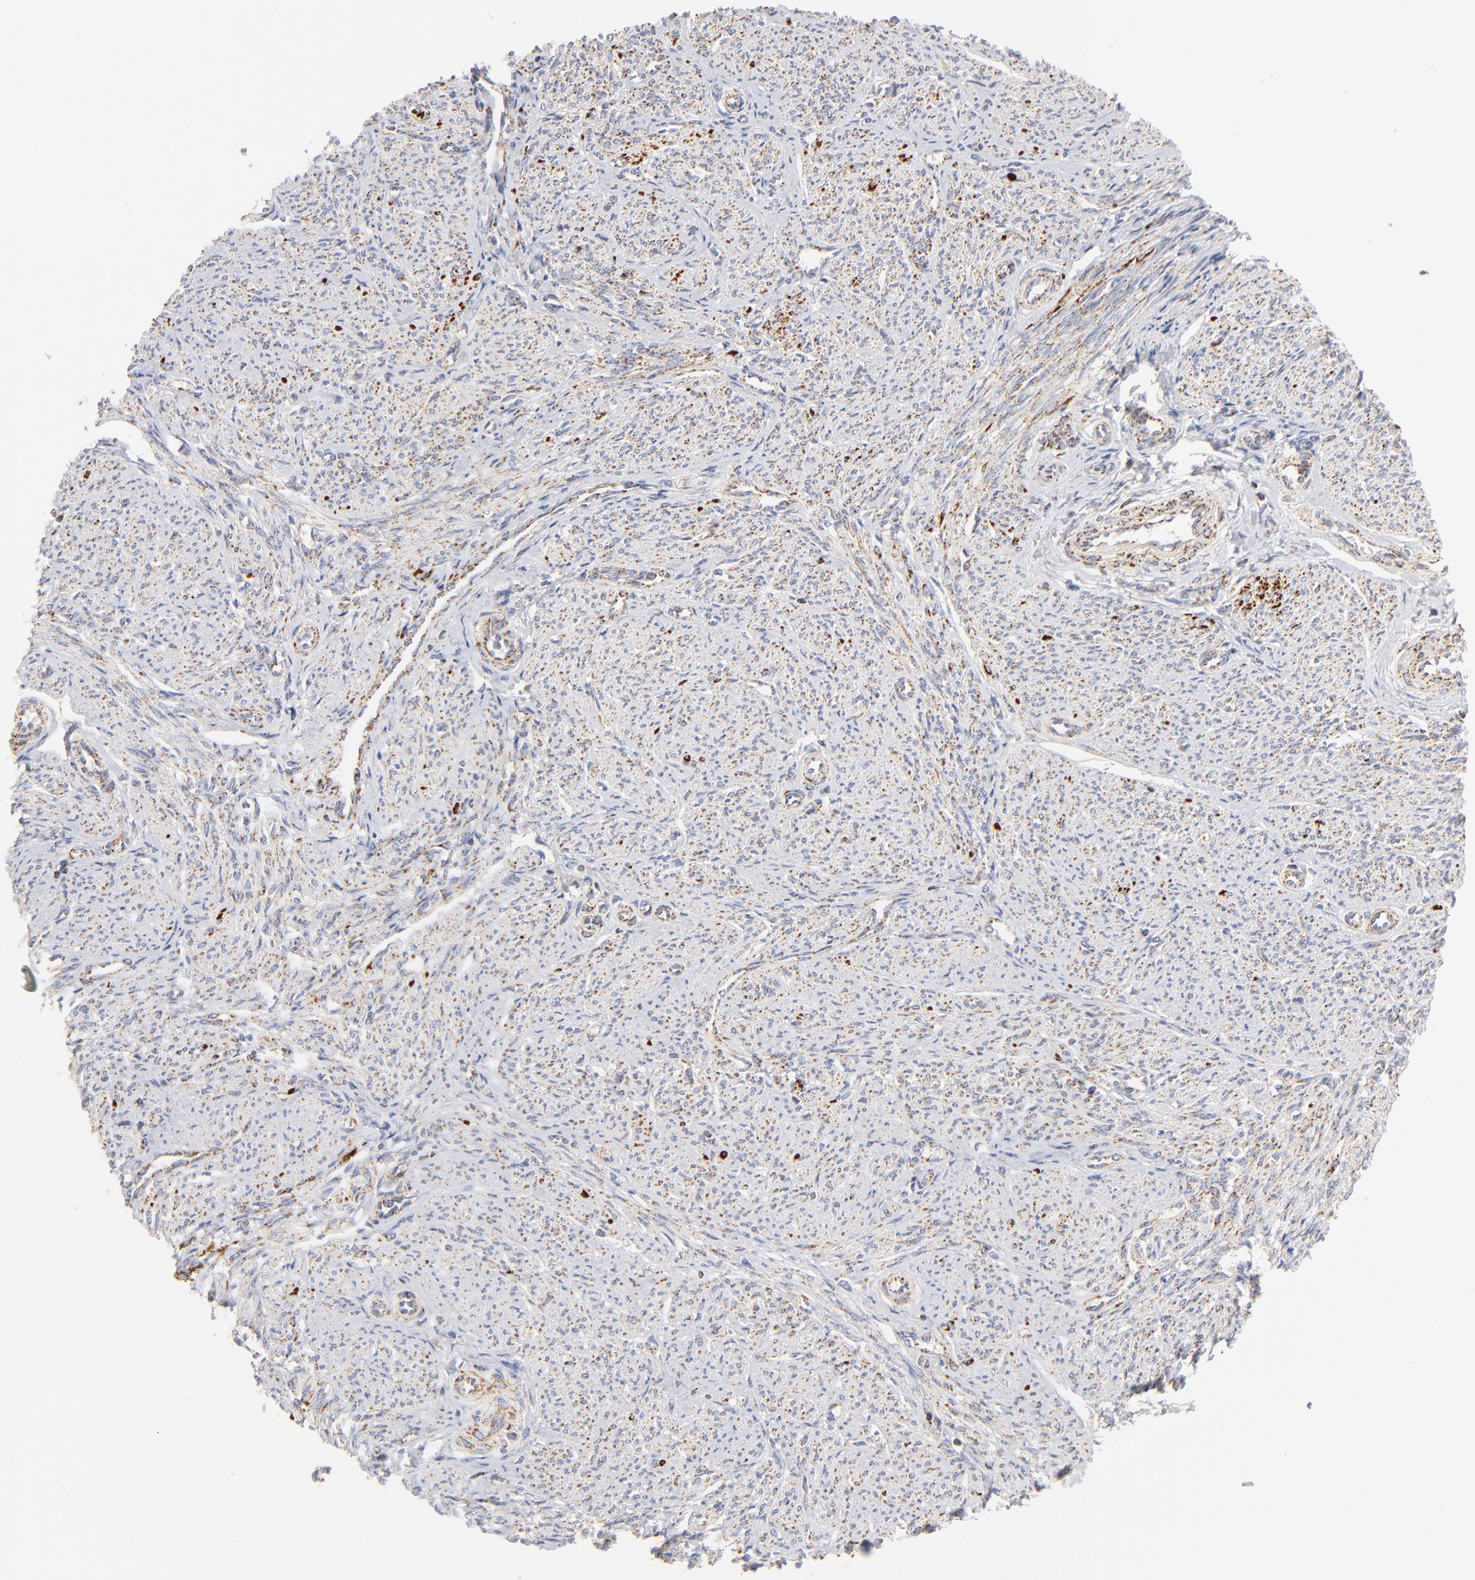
{"staining": {"intensity": "moderate", "quantity": ">75%", "location": "cytoplasmic/membranous"}, "tissue": "smooth muscle", "cell_type": "Smooth muscle cells", "image_type": "normal", "snomed": [{"axis": "morphology", "description": "Normal tissue, NOS"}, {"axis": "topography", "description": "Smooth muscle"}], "caption": "DAB (3,3'-diaminobenzidine) immunohistochemical staining of benign smooth muscle displays moderate cytoplasmic/membranous protein expression in about >75% of smooth muscle cells. The staining was performed using DAB, with brown indicating positive protein expression. Nuclei are stained blue with hematoxylin.", "gene": "DLAT", "patient": {"sex": "female", "age": 65}}